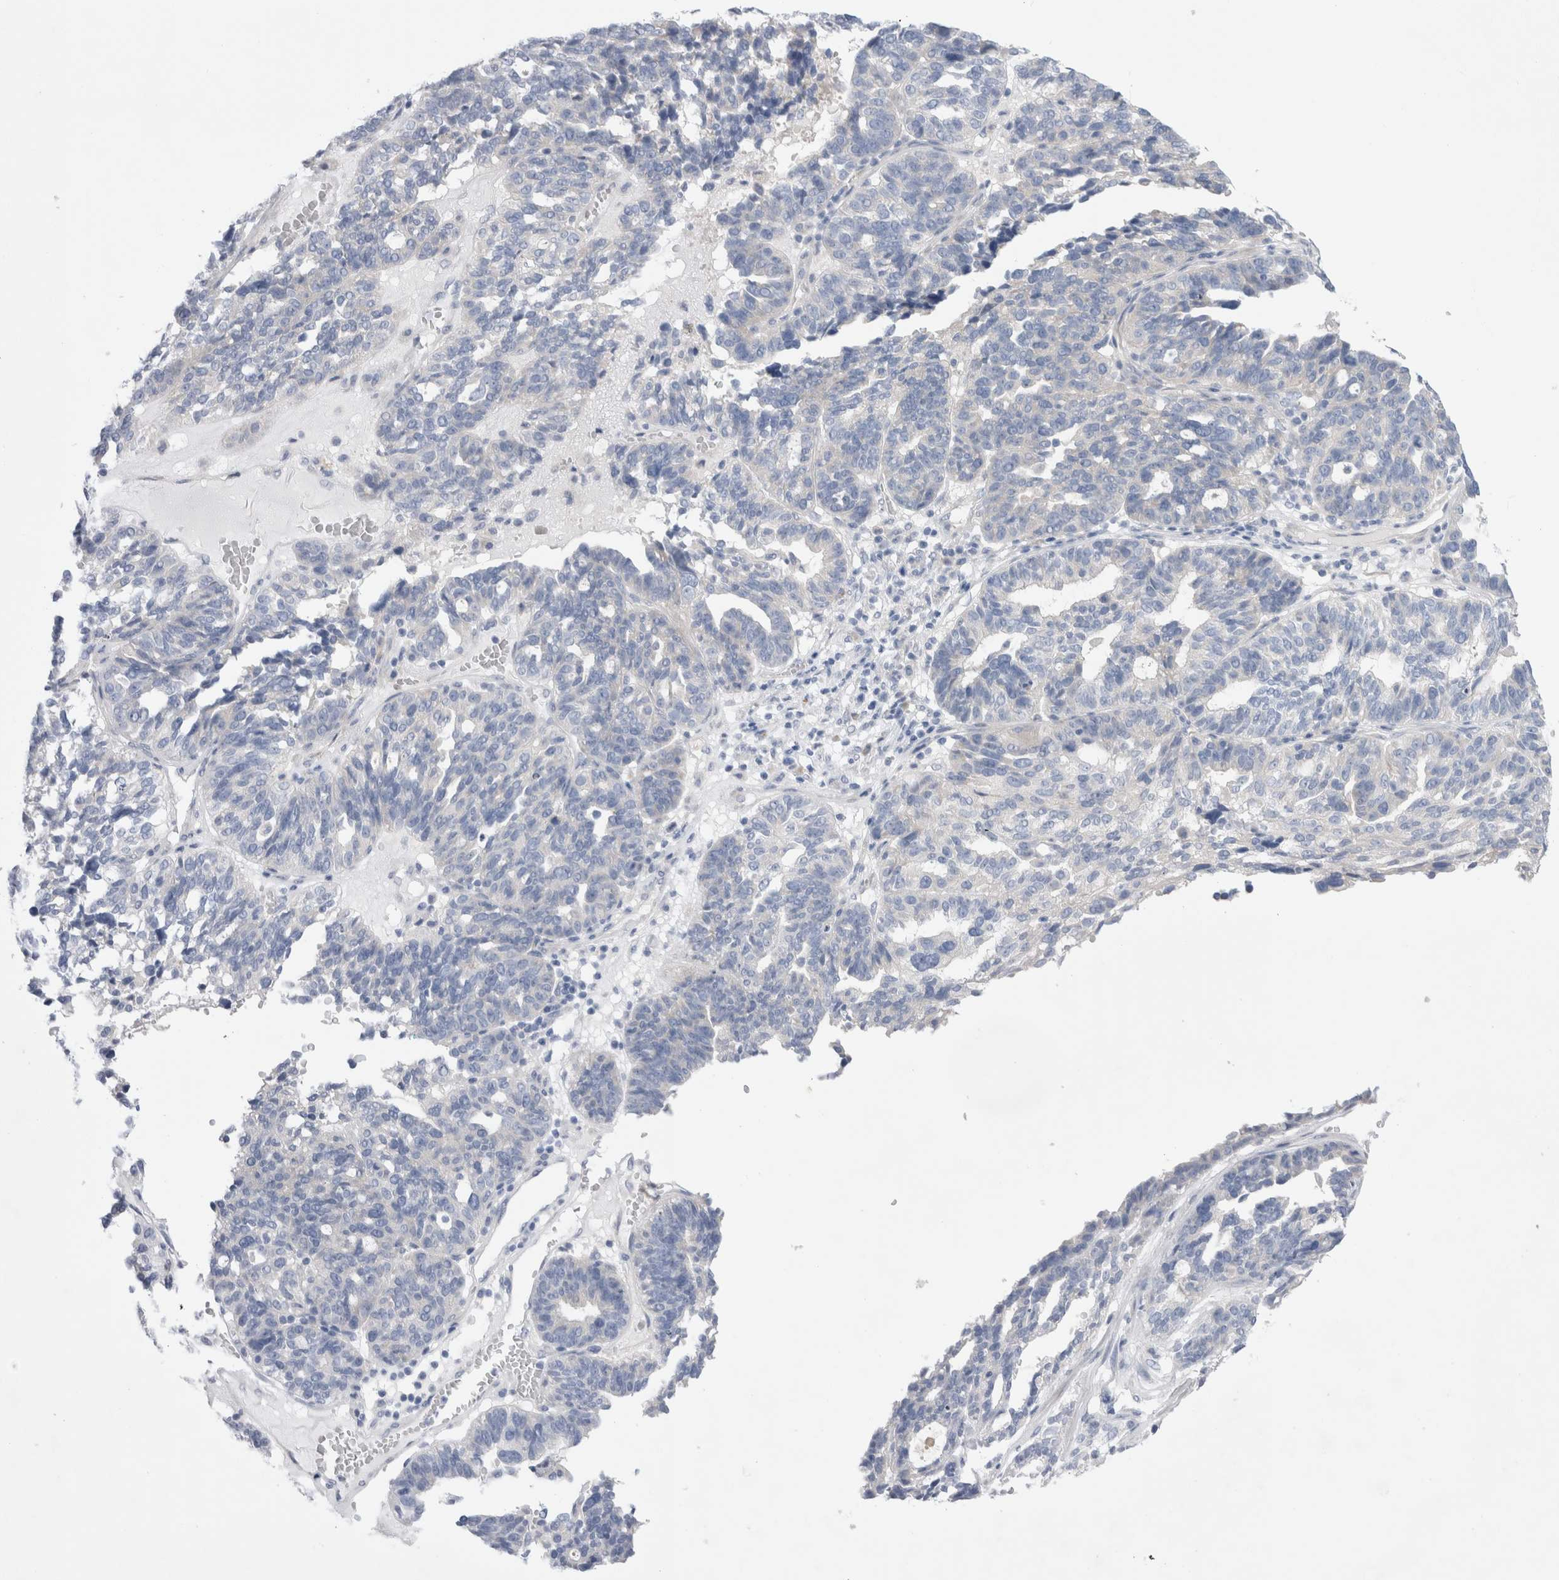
{"staining": {"intensity": "negative", "quantity": "none", "location": "none"}, "tissue": "ovarian cancer", "cell_type": "Tumor cells", "image_type": "cancer", "snomed": [{"axis": "morphology", "description": "Cystadenocarcinoma, serous, NOS"}, {"axis": "topography", "description": "Ovary"}], "caption": "Immunohistochemistry (IHC) image of neoplastic tissue: ovarian serous cystadenocarcinoma stained with DAB demonstrates no significant protein expression in tumor cells.", "gene": "RBM12B", "patient": {"sex": "female", "age": 59}}